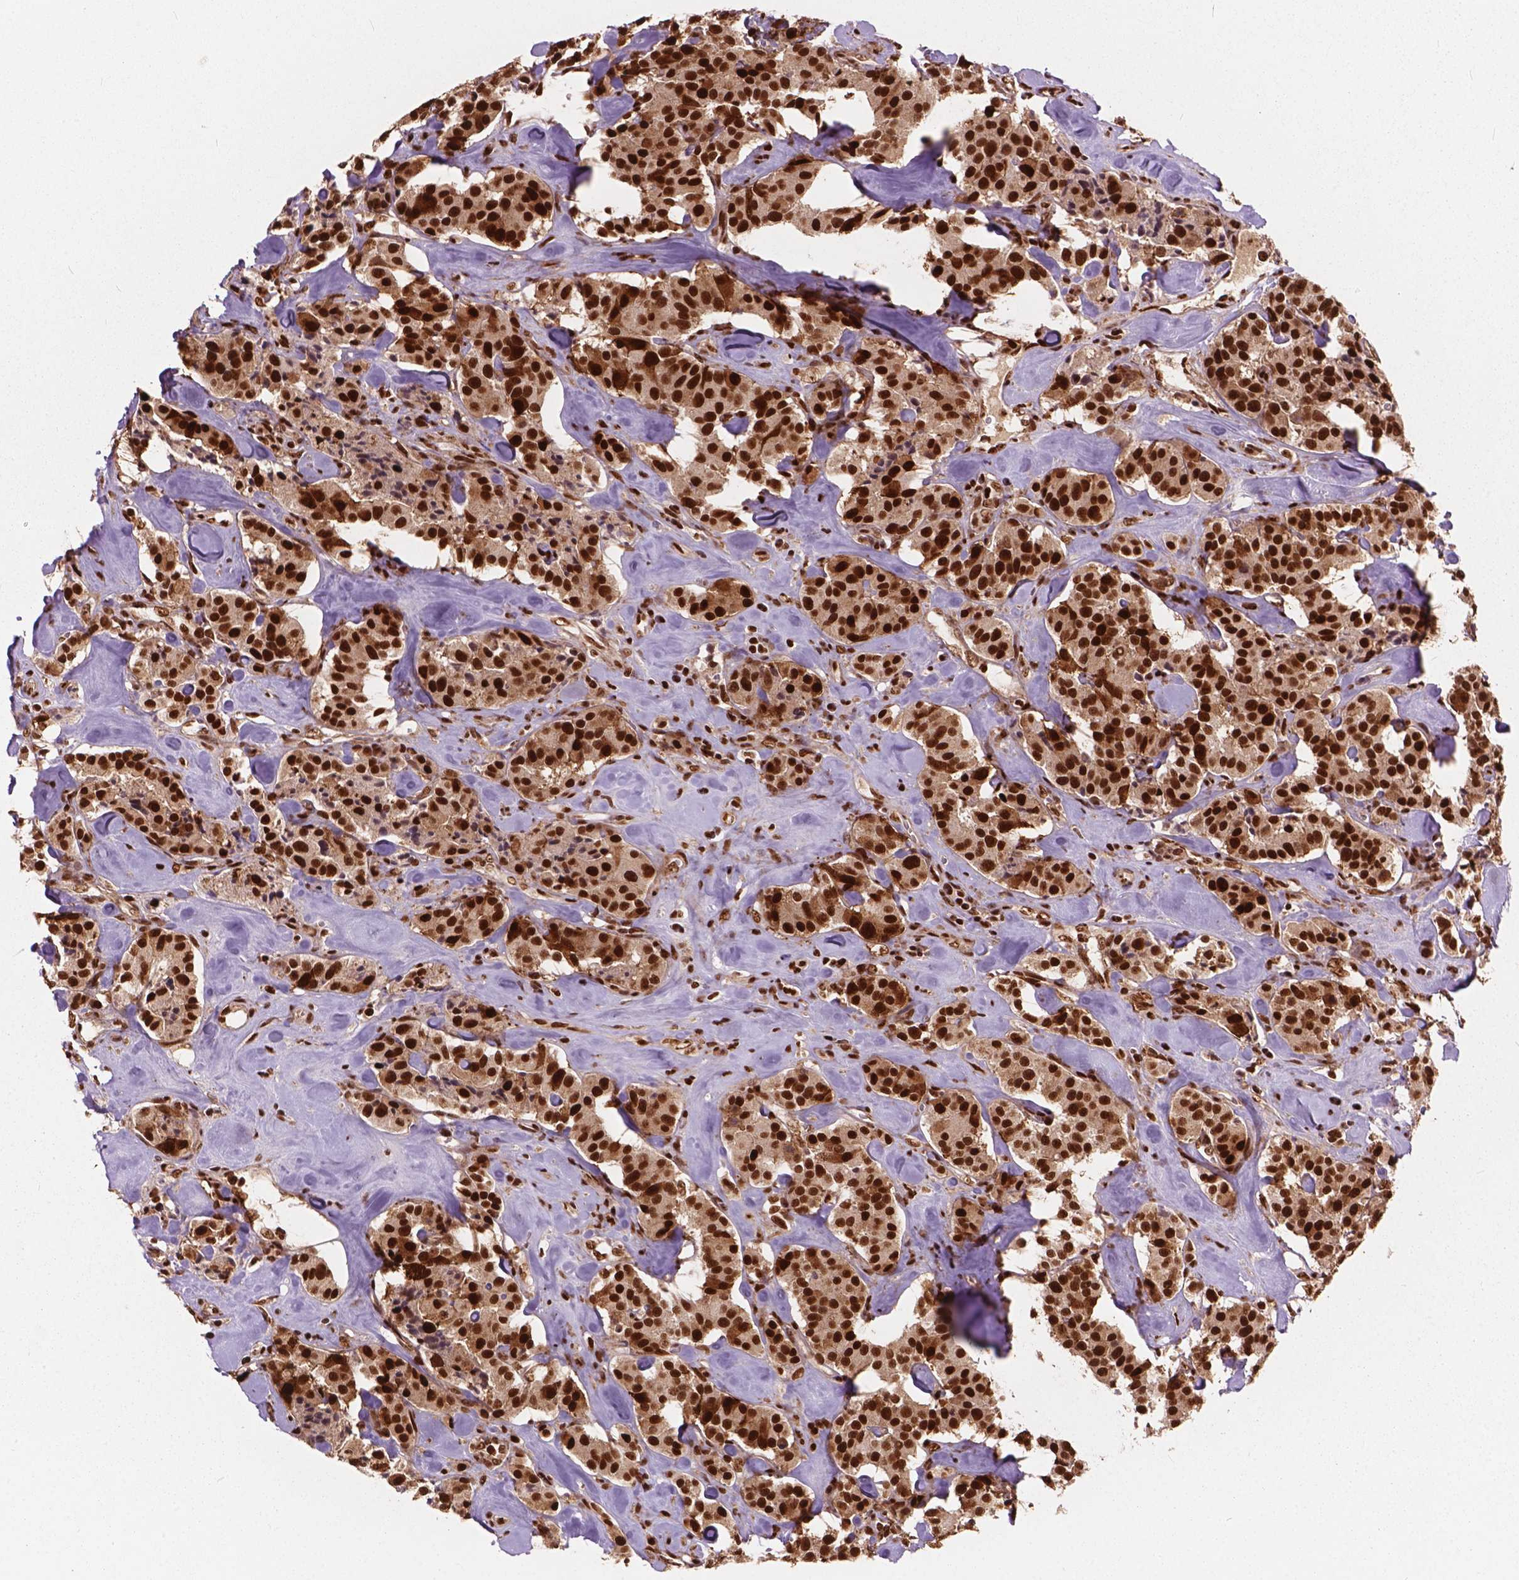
{"staining": {"intensity": "moderate", "quantity": ">75%", "location": "nuclear"}, "tissue": "carcinoid", "cell_type": "Tumor cells", "image_type": "cancer", "snomed": [{"axis": "morphology", "description": "Carcinoid, malignant, NOS"}, {"axis": "topography", "description": "Pancreas"}], "caption": "An image showing moderate nuclear expression in about >75% of tumor cells in carcinoid, as visualized by brown immunohistochemical staining.", "gene": "ANP32B", "patient": {"sex": "male", "age": 41}}